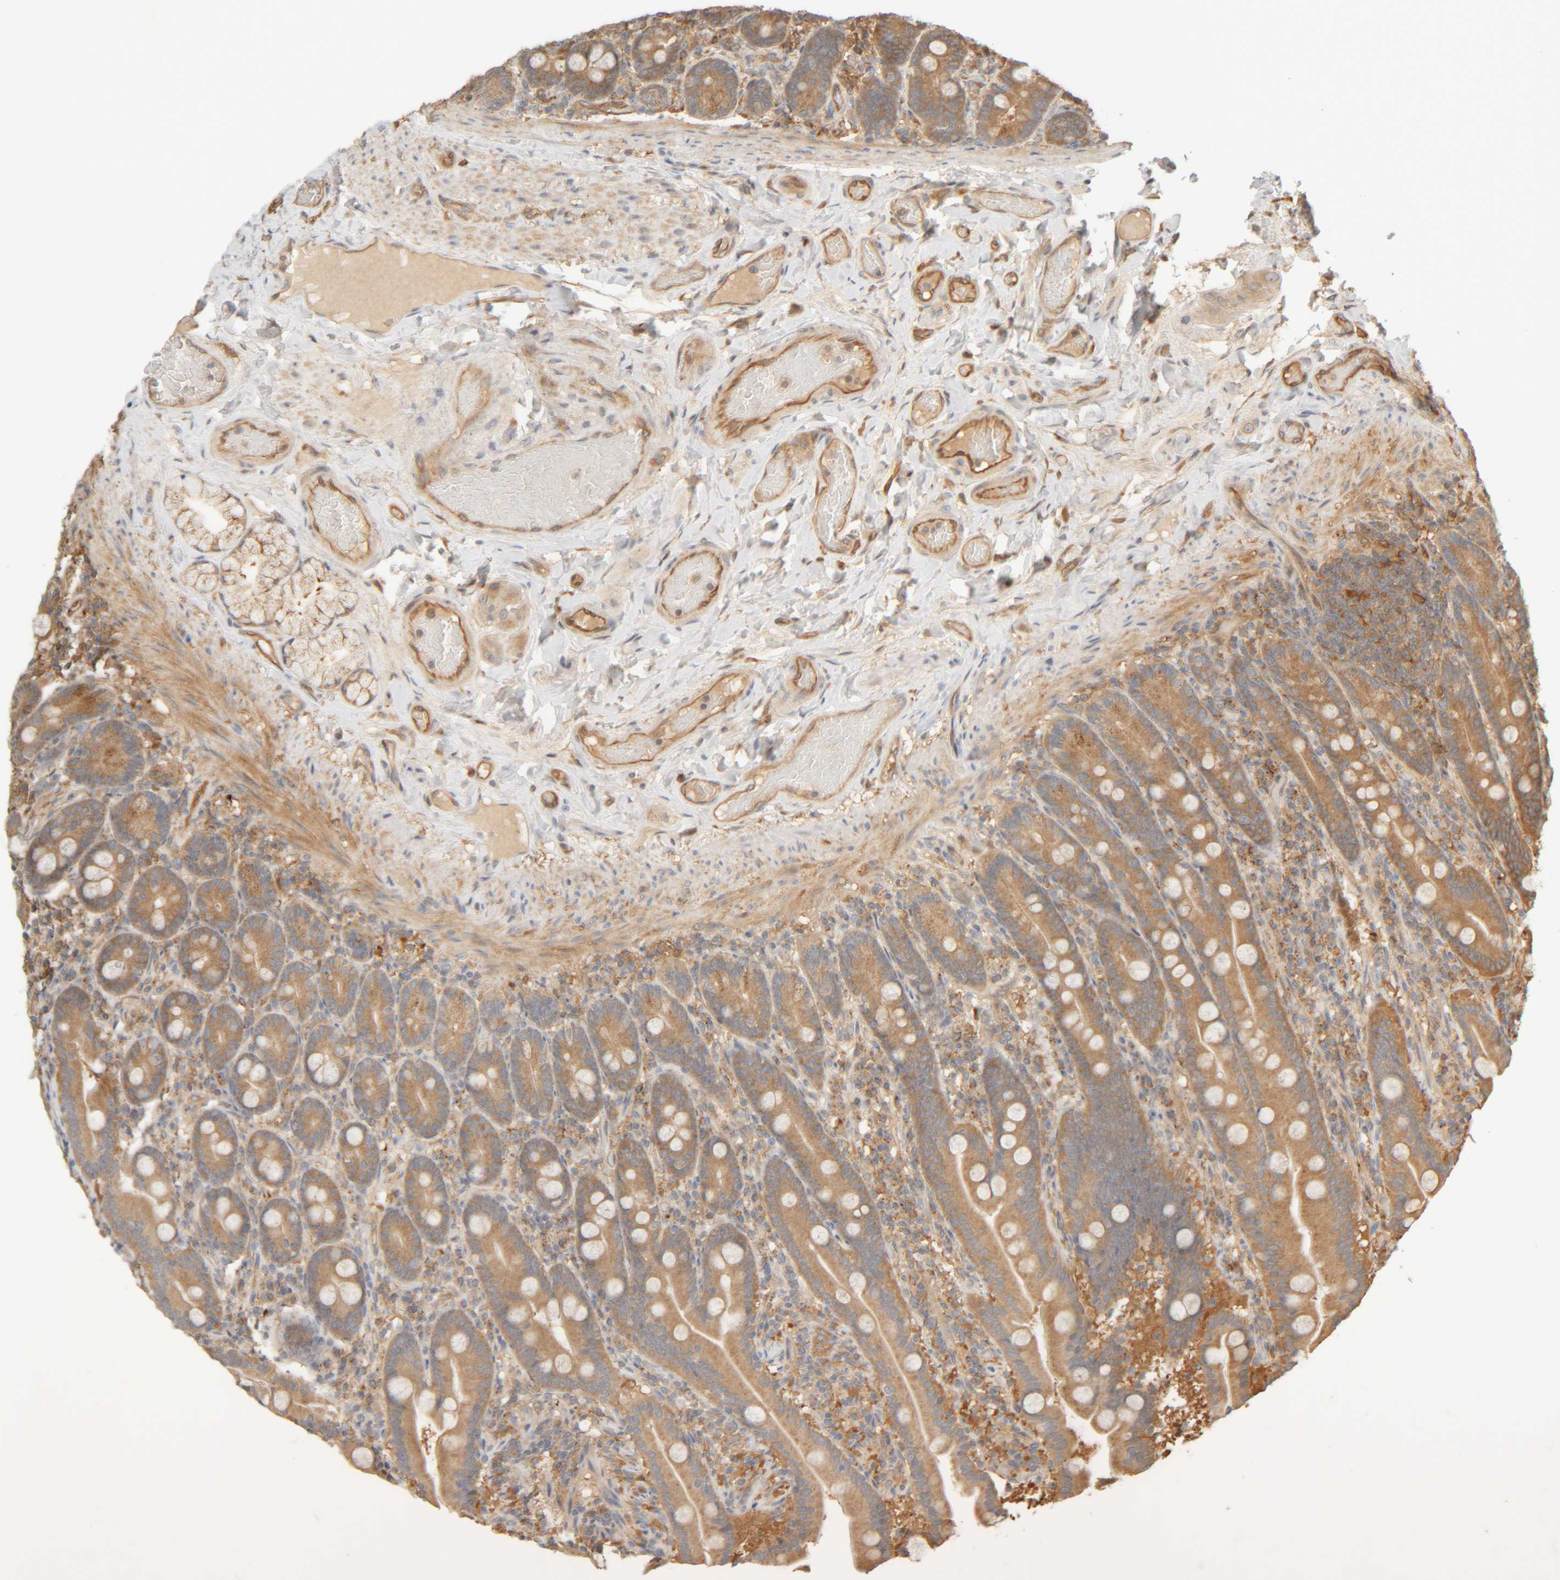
{"staining": {"intensity": "moderate", "quantity": ">75%", "location": "cytoplasmic/membranous"}, "tissue": "duodenum", "cell_type": "Glandular cells", "image_type": "normal", "snomed": [{"axis": "morphology", "description": "Normal tissue, NOS"}, {"axis": "topography", "description": "Duodenum"}], "caption": "Protein expression analysis of benign duodenum shows moderate cytoplasmic/membranous positivity in approximately >75% of glandular cells.", "gene": "TMEM192", "patient": {"sex": "male", "age": 54}}